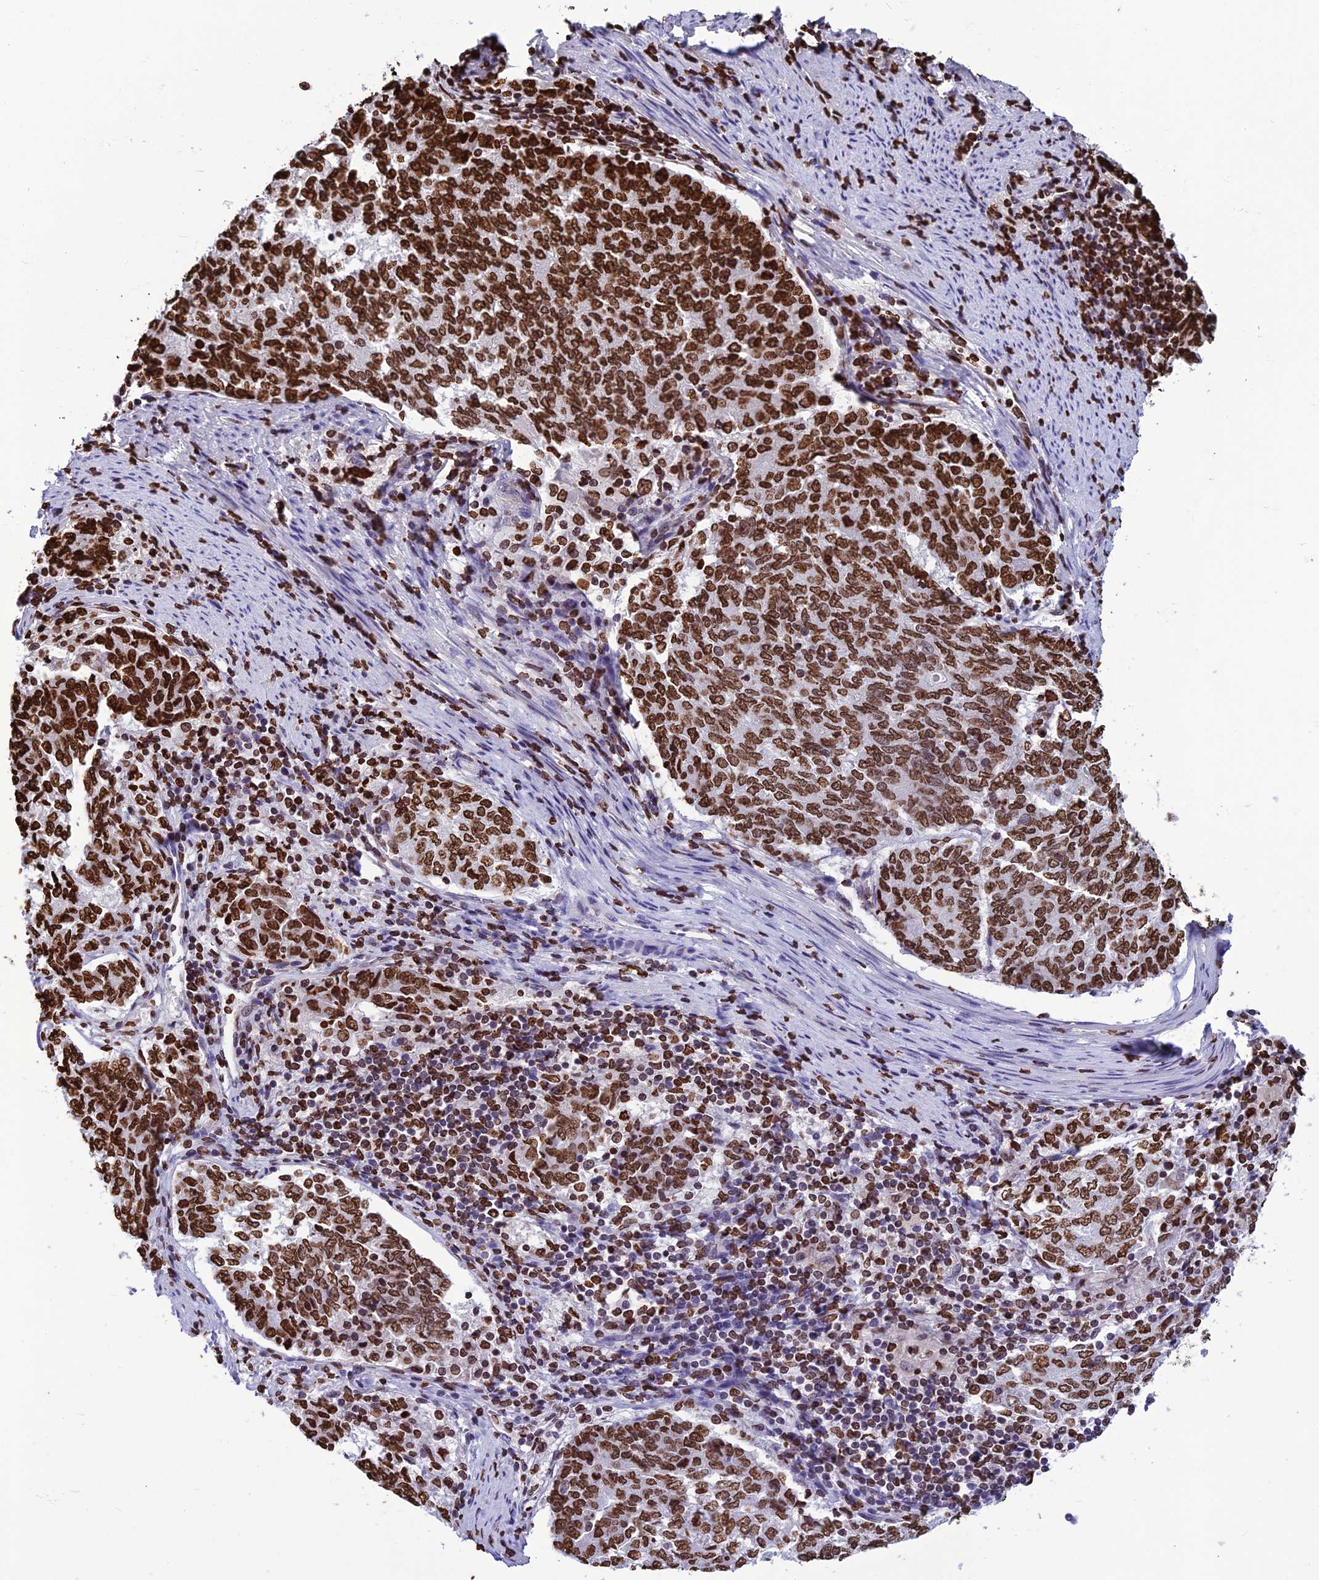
{"staining": {"intensity": "strong", "quantity": ">75%", "location": "nuclear"}, "tissue": "endometrial cancer", "cell_type": "Tumor cells", "image_type": "cancer", "snomed": [{"axis": "morphology", "description": "Adenocarcinoma, NOS"}, {"axis": "topography", "description": "Endometrium"}], "caption": "Protein expression analysis of endometrial adenocarcinoma reveals strong nuclear staining in about >75% of tumor cells. (Stains: DAB in brown, nuclei in blue, Microscopy: brightfield microscopy at high magnification).", "gene": "AKAP17A", "patient": {"sex": "female", "age": 80}}